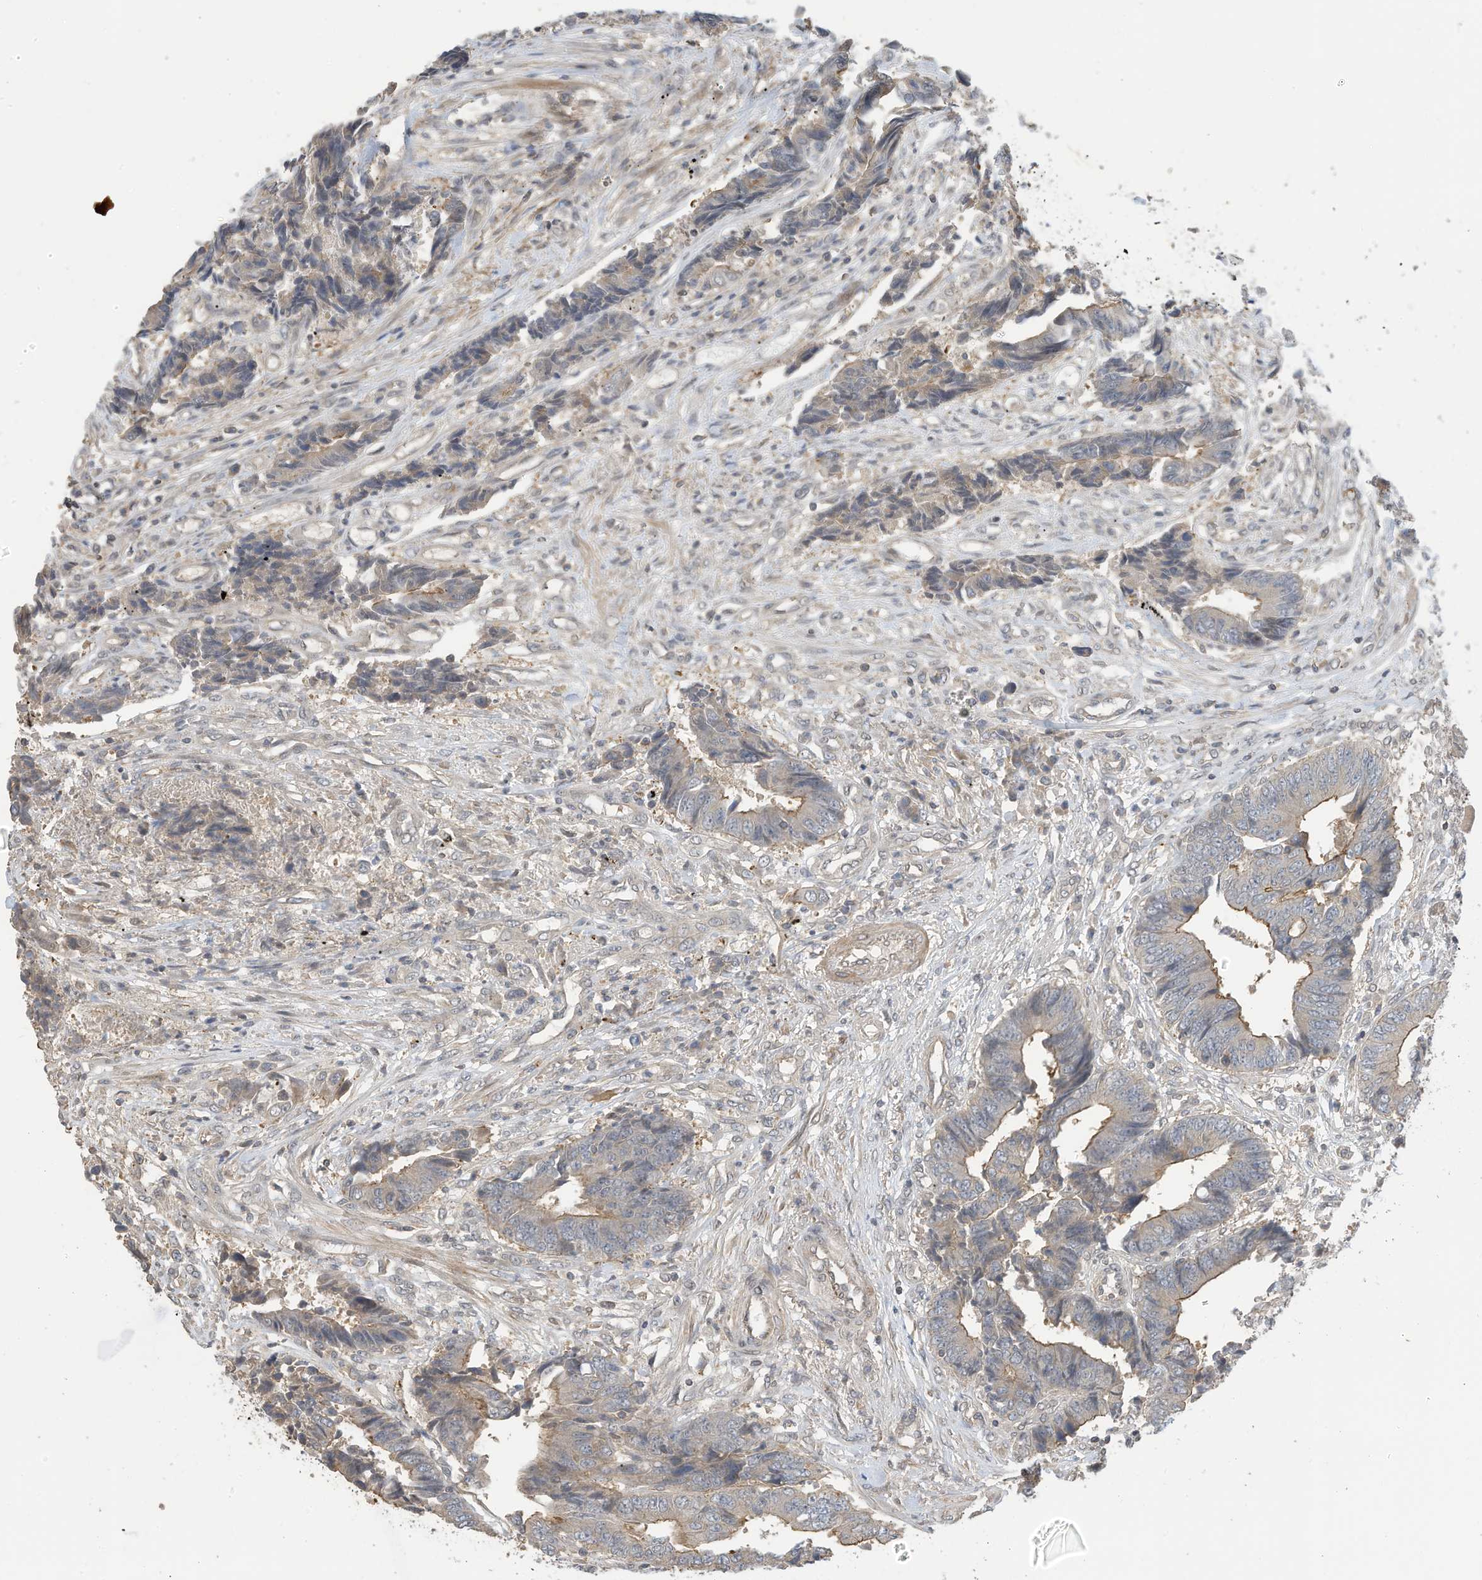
{"staining": {"intensity": "moderate", "quantity": "<25%", "location": "cytoplasmic/membranous"}, "tissue": "colorectal cancer", "cell_type": "Tumor cells", "image_type": "cancer", "snomed": [{"axis": "morphology", "description": "Adenocarcinoma, NOS"}, {"axis": "topography", "description": "Rectum"}], "caption": "Immunohistochemistry (IHC) micrograph of human colorectal adenocarcinoma stained for a protein (brown), which reveals low levels of moderate cytoplasmic/membranous expression in about <25% of tumor cells.", "gene": "REC8", "patient": {"sex": "male", "age": 84}}